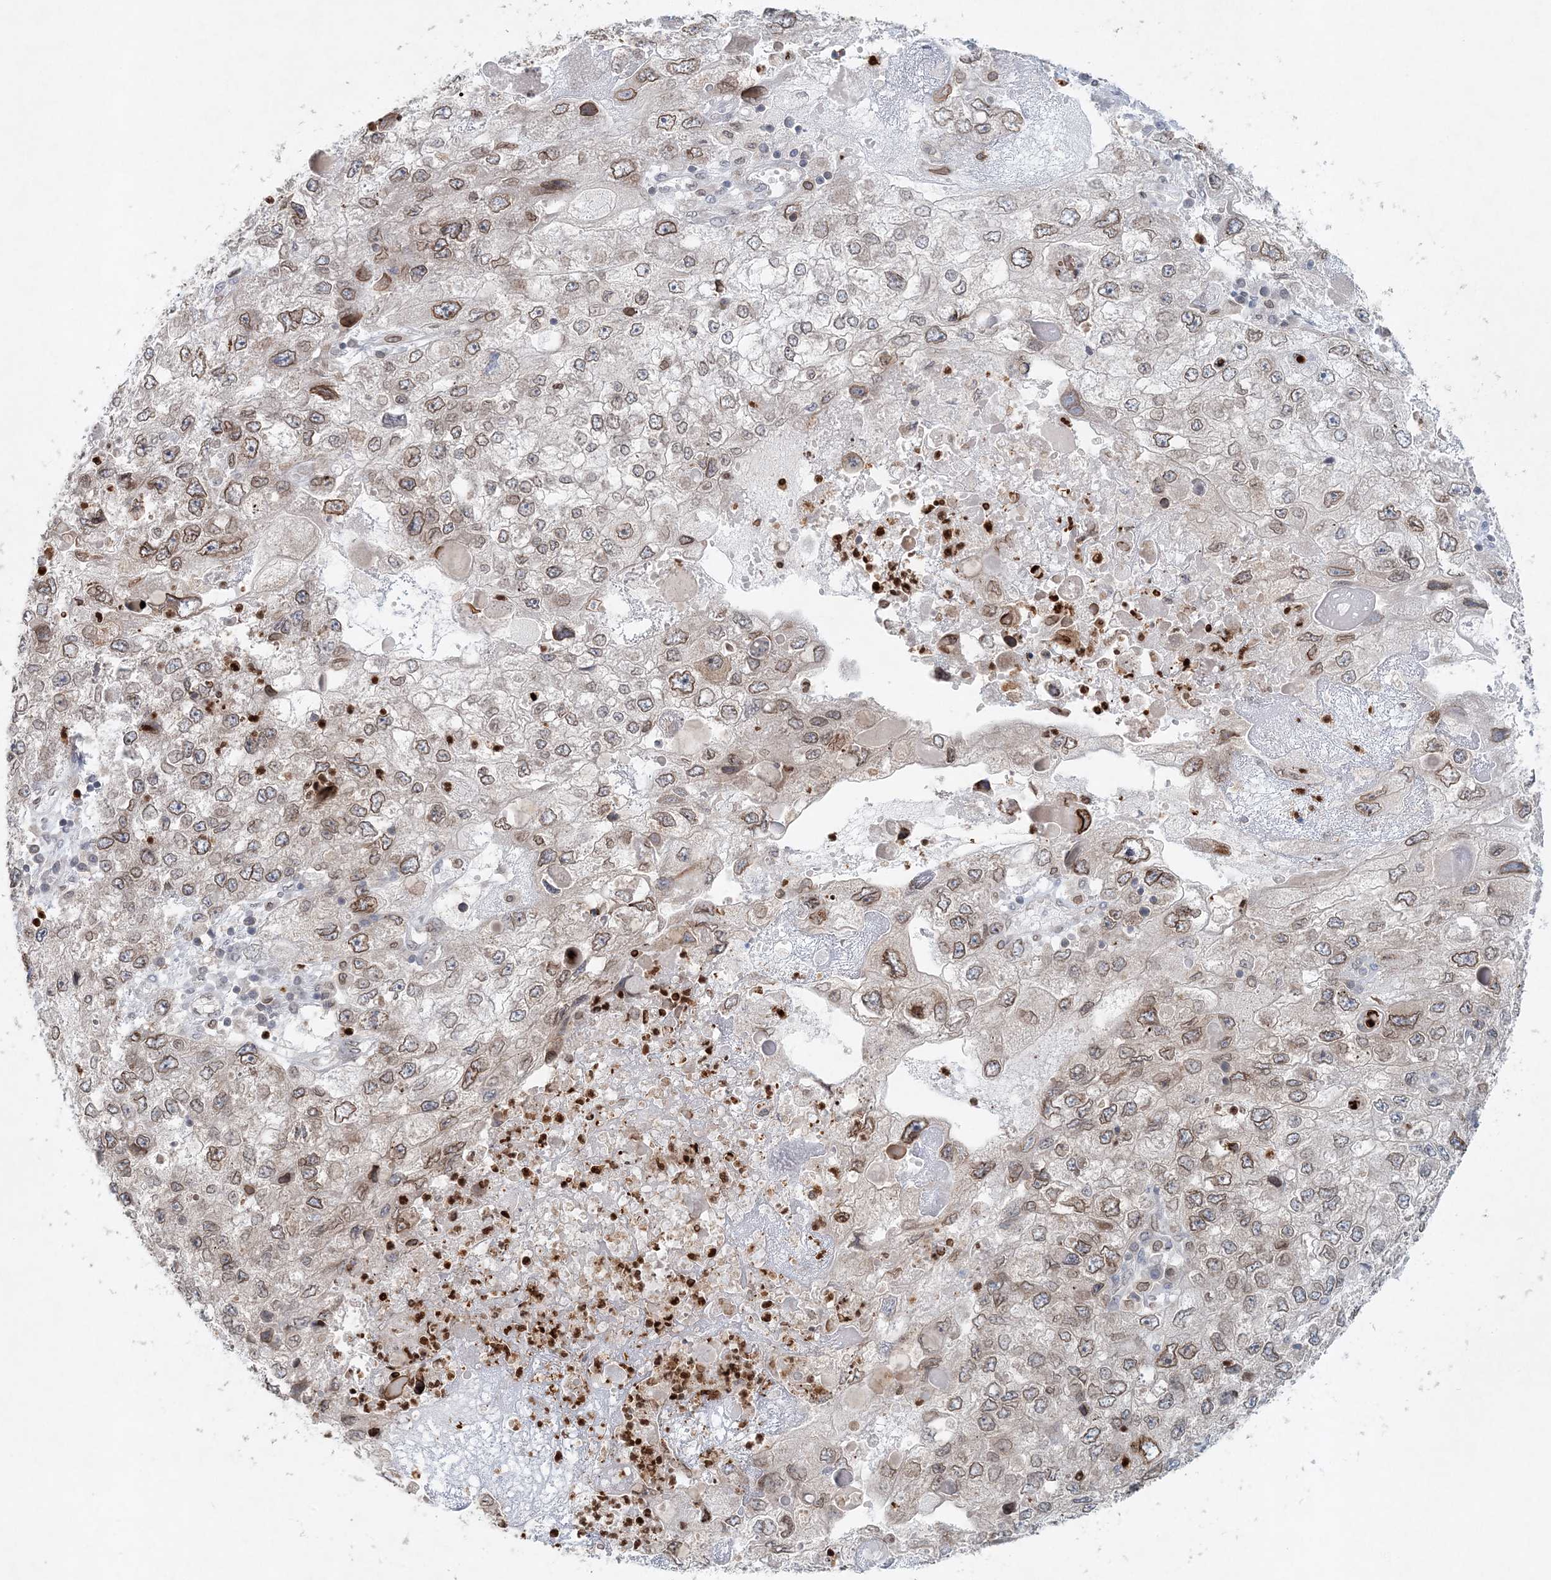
{"staining": {"intensity": "moderate", "quantity": ">75%", "location": "cytoplasmic/membranous,nuclear"}, "tissue": "endometrial cancer", "cell_type": "Tumor cells", "image_type": "cancer", "snomed": [{"axis": "morphology", "description": "Adenocarcinoma, NOS"}, {"axis": "topography", "description": "Endometrium"}], "caption": "Endometrial cancer tissue shows moderate cytoplasmic/membranous and nuclear expression in approximately >75% of tumor cells", "gene": "NUP54", "patient": {"sex": "female", "age": 49}}